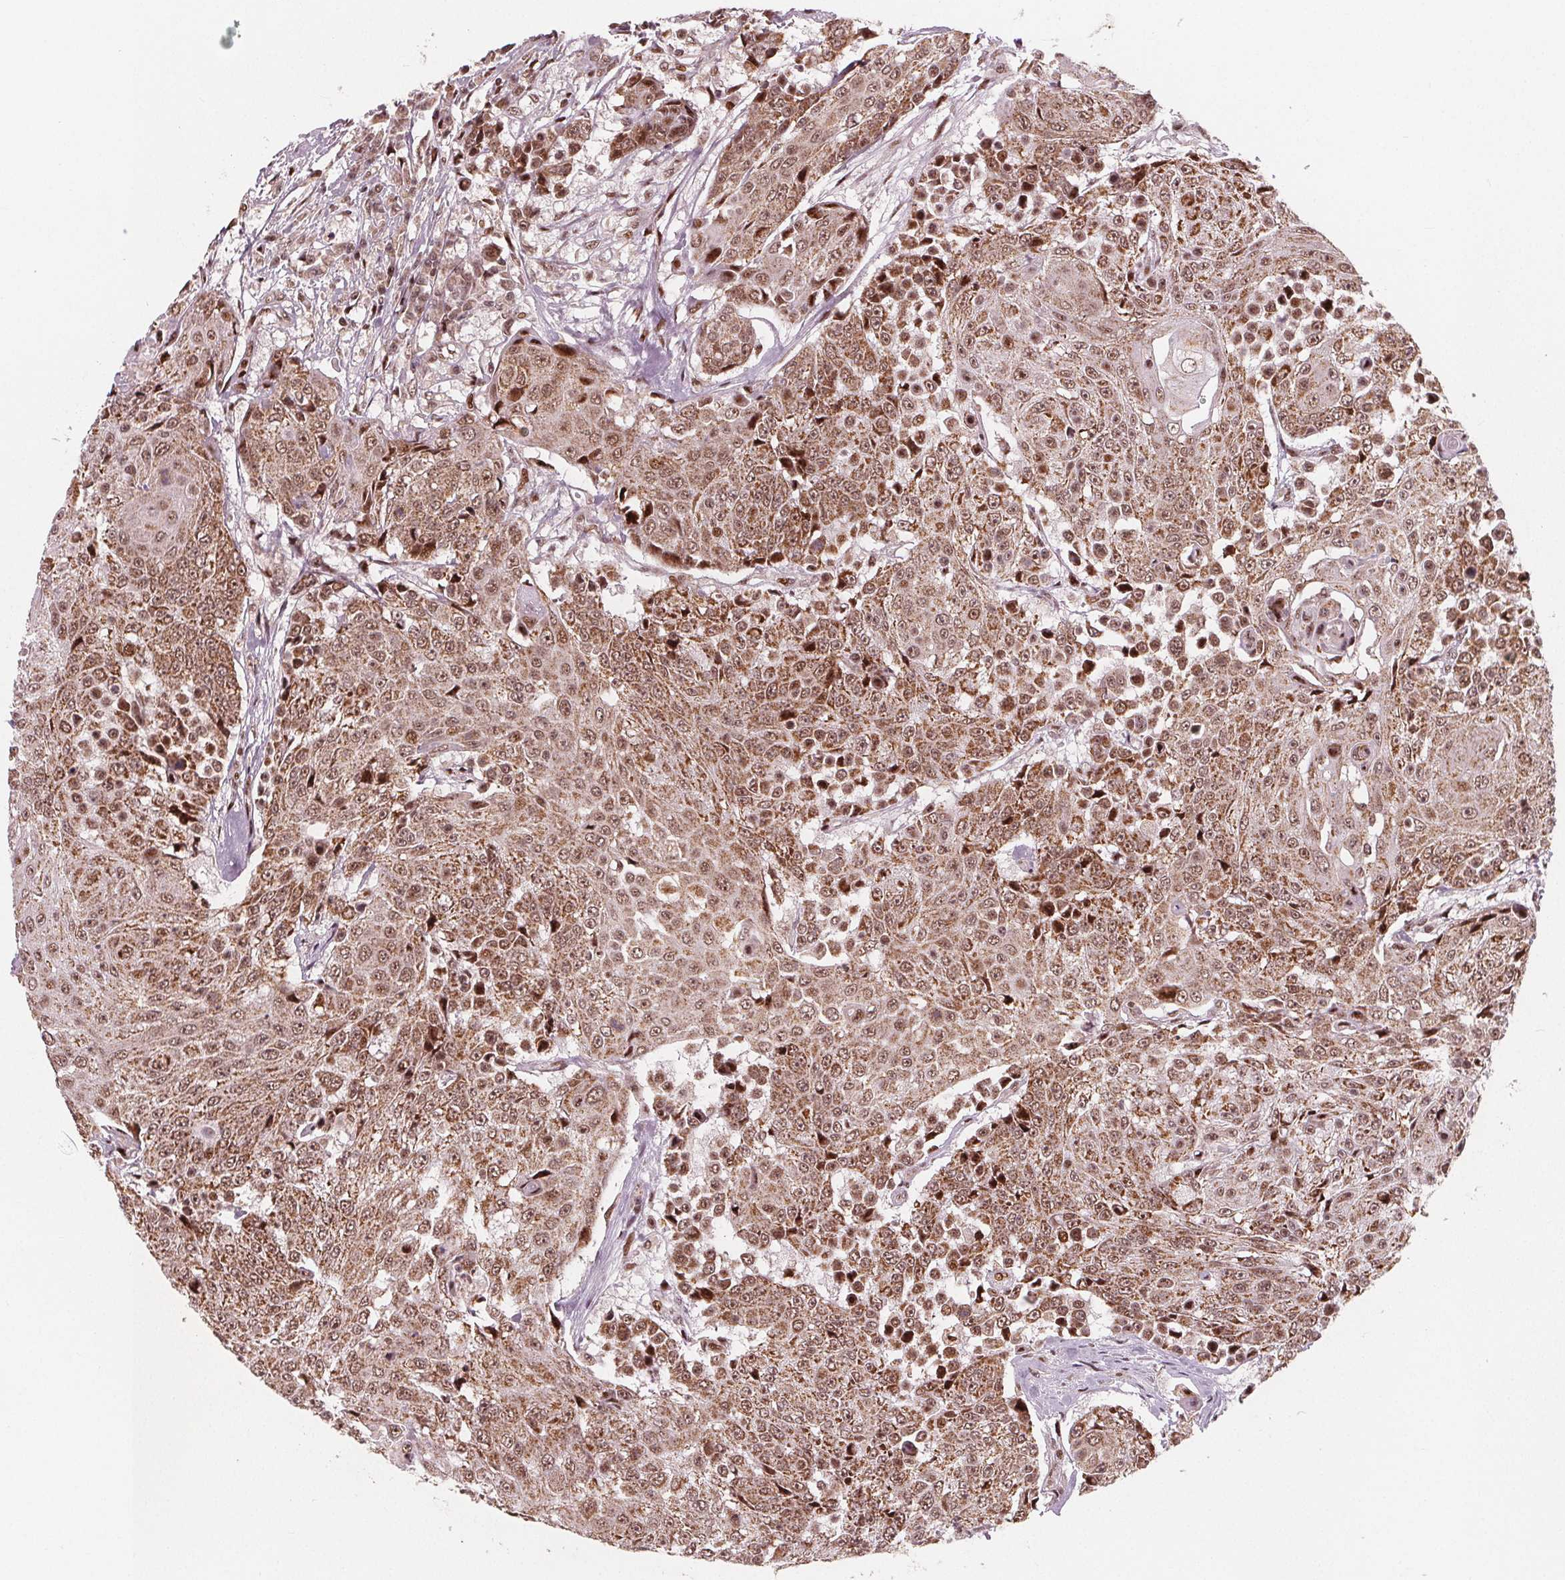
{"staining": {"intensity": "moderate", "quantity": ">75%", "location": "cytoplasmic/membranous,nuclear"}, "tissue": "urothelial cancer", "cell_type": "Tumor cells", "image_type": "cancer", "snomed": [{"axis": "morphology", "description": "Urothelial carcinoma, High grade"}, {"axis": "topography", "description": "Urinary bladder"}], "caption": "Immunohistochemistry histopathology image of neoplastic tissue: urothelial cancer stained using immunohistochemistry (IHC) displays medium levels of moderate protein expression localized specifically in the cytoplasmic/membranous and nuclear of tumor cells, appearing as a cytoplasmic/membranous and nuclear brown color.", "gene": "SNRNP35", "patient": {"sex": "female", "age": 63}}